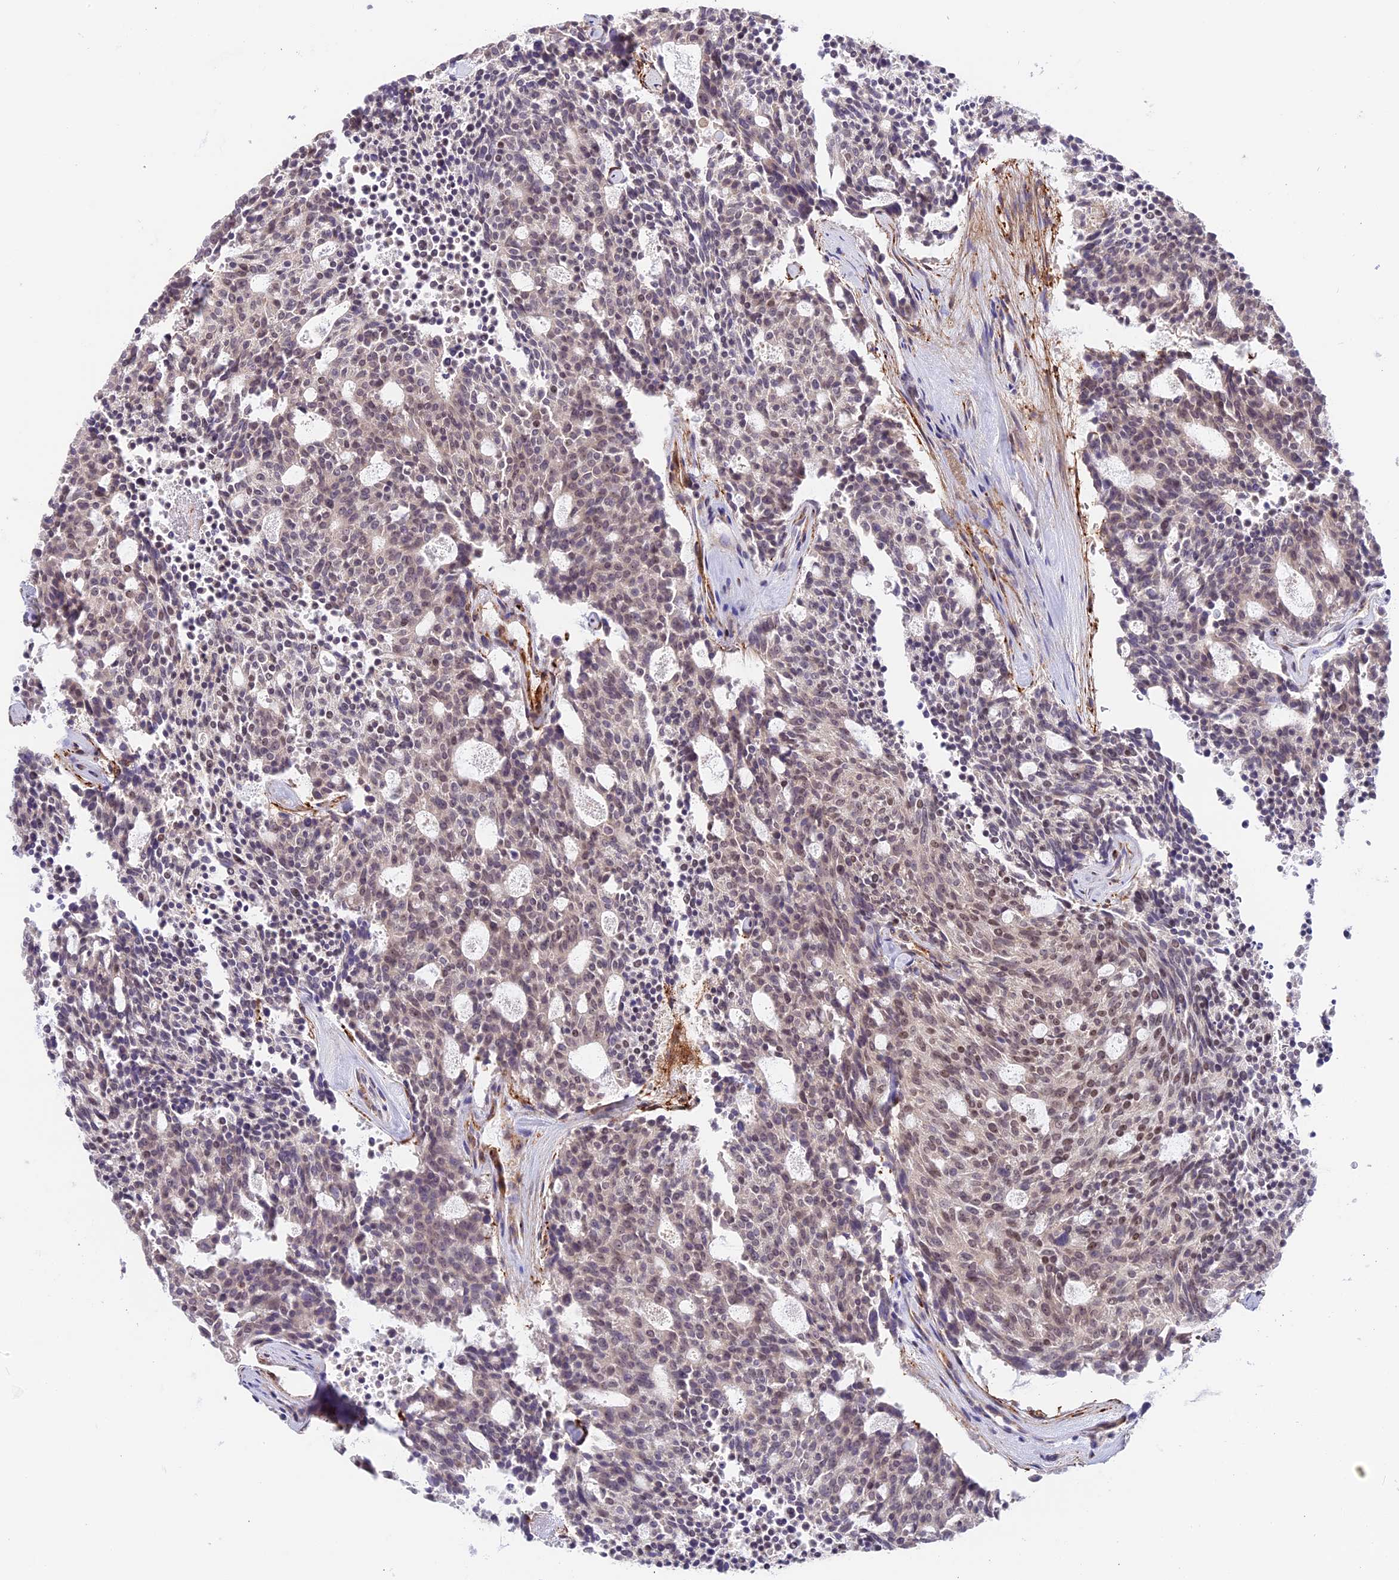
{"staining": {"intensity": "moderate", "quantity": "25%-75%", "location": "nuclear"}, "tissue": "carcinoid", "cell_type": "Tumor cells", "image_type": "cancer", "snomed": [{"axis": "morphology", "description": "Carcinoid, malignant, NOS"}, {"axis": "topography", "description": "Pancreas"}], "caption": "IHC of human carcinoid (malignant) shows medium levels of moderate nuclear positivity in about 25%-75% of tumor cells. (IHC, brightfield microscopy, high magnification).", "gene": "HEATR5B", "patient": {"sex": "female", "age": 54}}